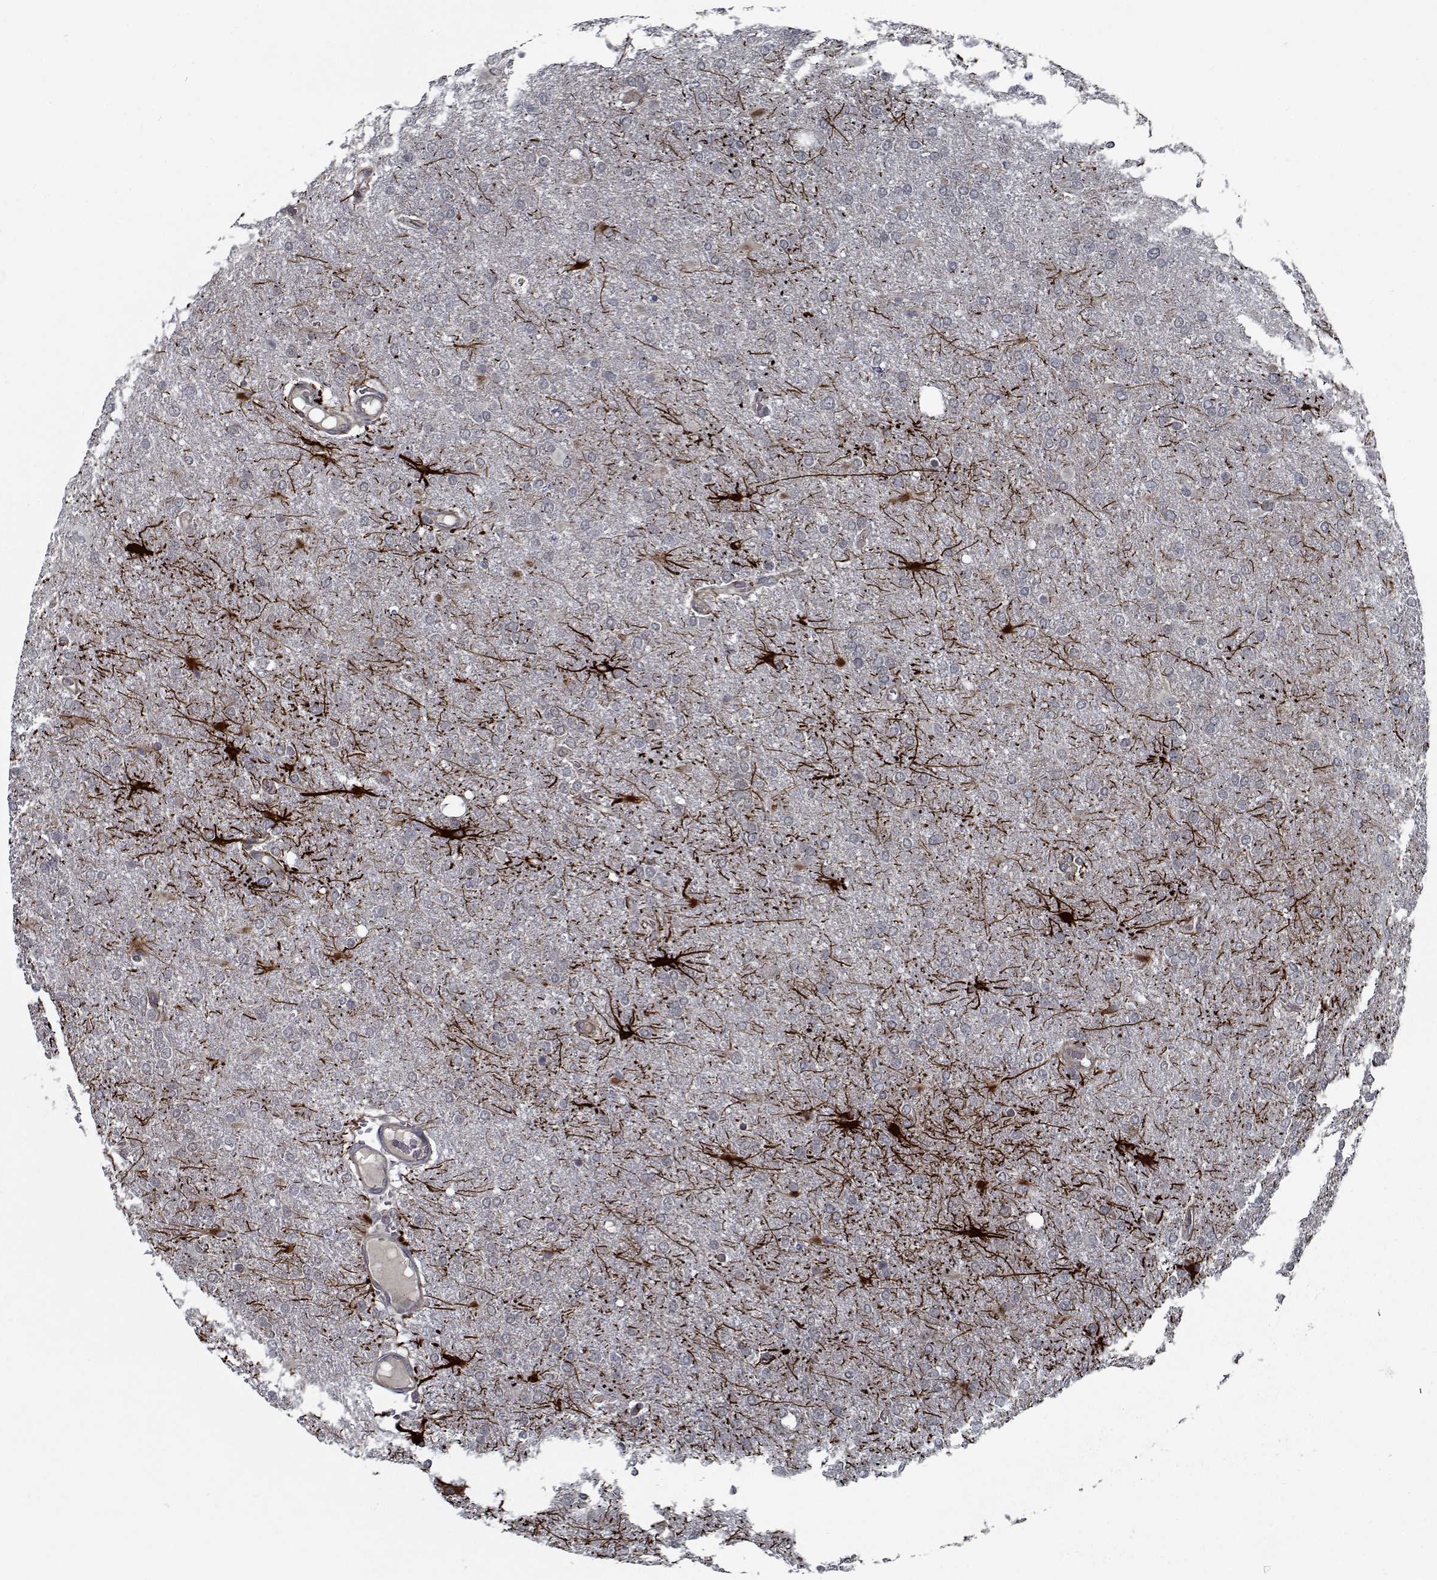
{"staining": {"intensity": "negative", "quantity": "none", "location": "none"}, "tissue": "glioma", "cell_type": "Tumor cells", "image_type": "cancer", "snomed": [{"axis": "morphology", "description": "Glioma, malignant, High grade"}, {"axis": "topography", "description": "Cerebral cortex"}], "caption": "High magnification brightfield microscopy of glioma stained with DAB (3,3'-diaminobenzidine) (brown) and counterstained with hematoxylin (blue): tumor cells show no significant expression.", "gene": "NLK", "patient": {"sex": "male", "age": 70}}